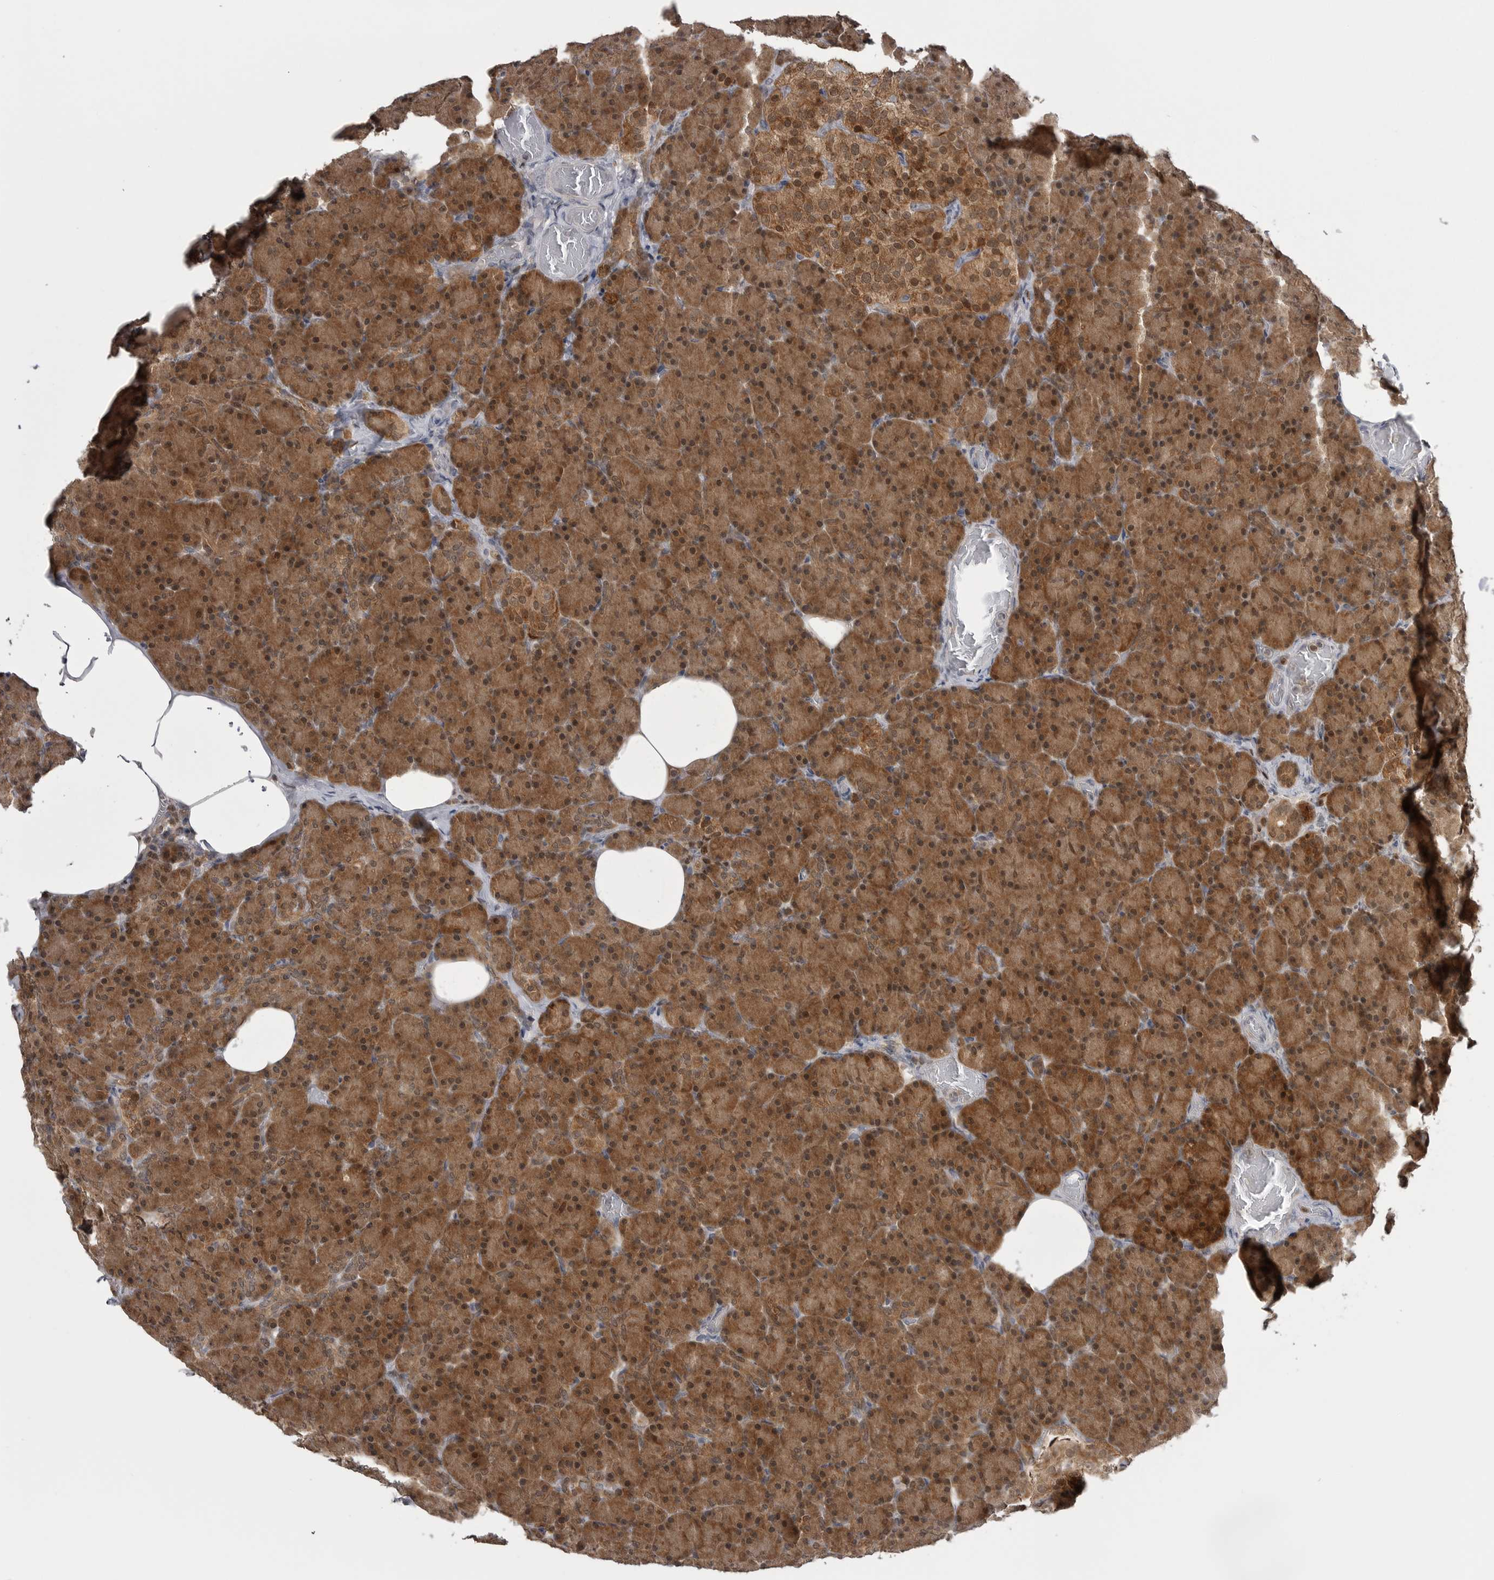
{"staining": {"intensity": "strong", "quantity": ">75%", "location": "cytoplasmic/membranous,nuclear"}, "tissue": "pancreas", "cell_type": "Exocrine glandular cells", "image_type": "normal", "snomed": [{"axis": "morphology", "description": "Normal tissue, NOS"}, {"axis": "topography", "description": "Pancreas"}], "caption": "Protein expression analysis of normal human pancreas reveals strong cytoplasmic/membranous,nuclear positivity in approximately >75% of exocrine glandular cells.", "gene": "MAPK13", "patient": {"sex": "female", "age": 43}}